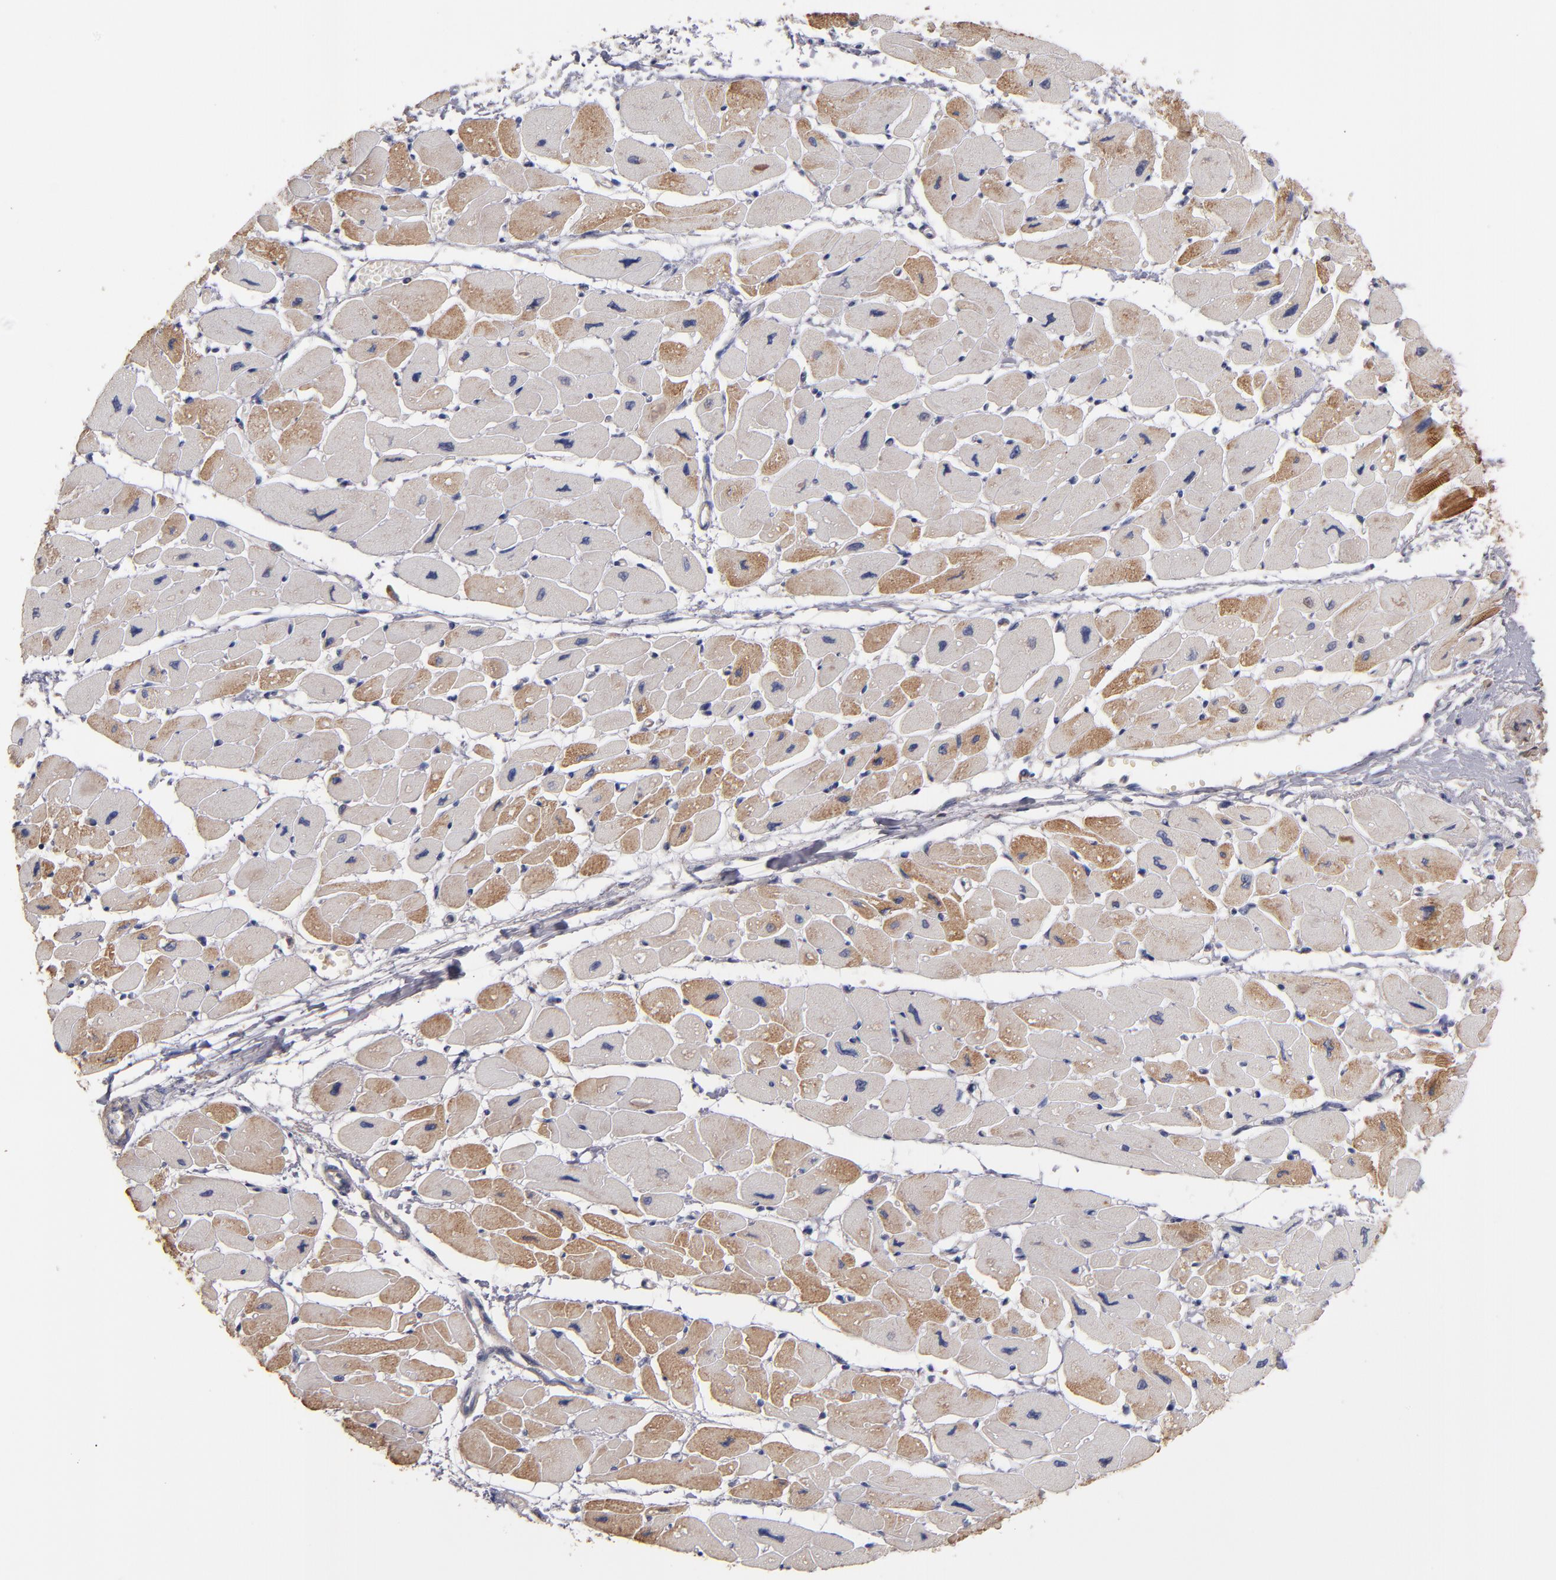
{"staining": {"intensity": "moderate", "quantity": "25%-75%", "location": "cytoplasmic/membranous"}, "tissue": "heart muscle", "cell_type": "Cardiomyocytes", "image_type": "normal", "snomed": [{"axis": "morphology", "description": "Normal tissue, NOS"}, {"axis": "topography", "description": "Heart"}], "caption": "Immunohistochemical staining of benign heart muscle demonstrates medium levels of moderate cytoplasmic/membranous positivity in approximately 25%-75% of cardiomyocytes. Using DAB (brown) and hematoxylin (blue) stains, captured at high magnification using brightfield microscopy.", "gene": "DACT1", "patient": {"sex": "female", "age": 54}}